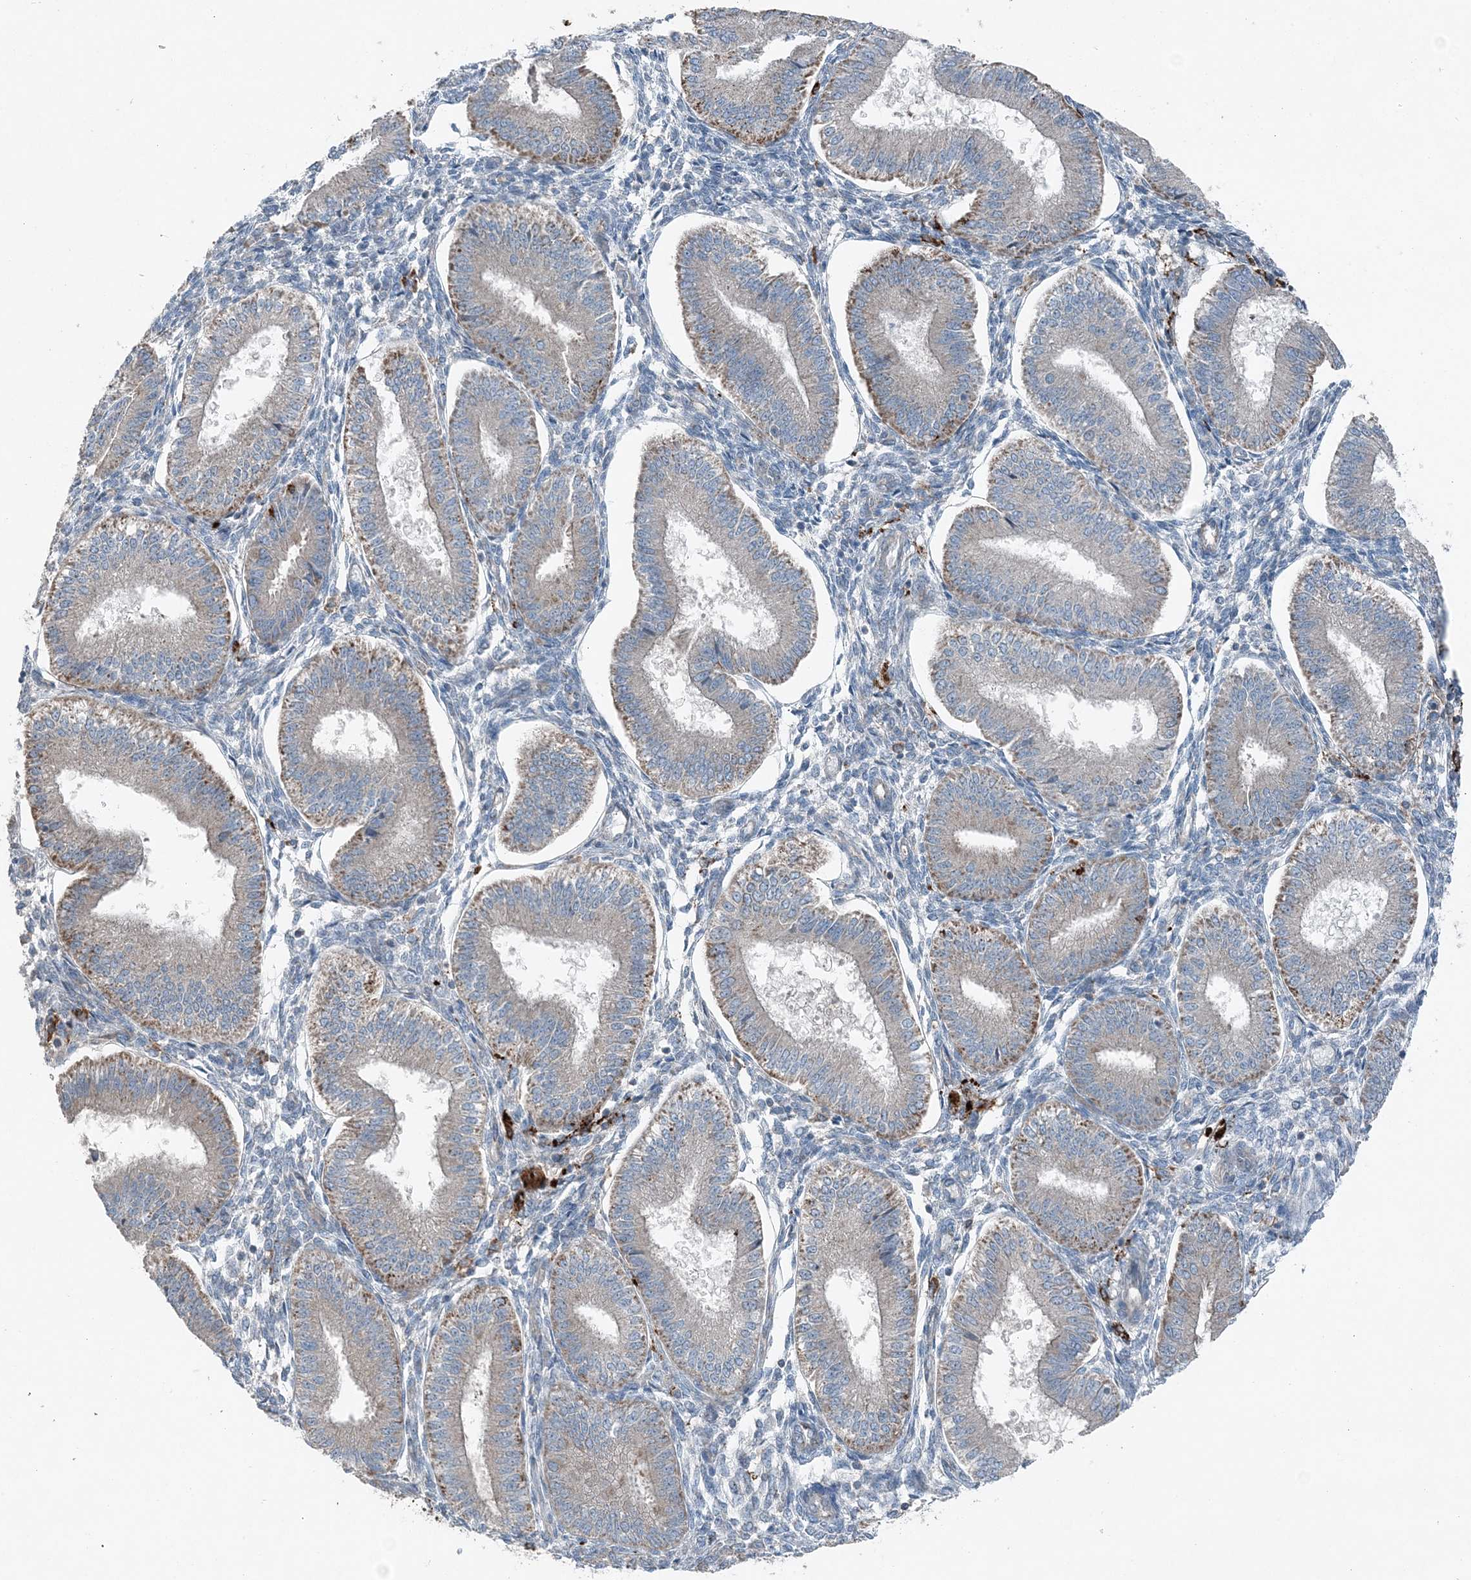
{"staining": {"intensity": "negative", "quantity": "none", "location": "none"}, "tissue": "endometrium", "cell_type": "Cells in endometrial stroma", "image_type": "normal", "snomed": [{"axis": "morphology", "description": "Normal tissue, NOS"}, {"axis": "topography", "description": "Endometrium"}], "caption": "Protein analysis of unremarkable endometrium exhibits no significant expression in cells in endometrial stroma. (Brightfield microscopy of DAB immunohistochemistry (IHC) at high magnification).", "gene": "KY", "patient": {"sex": "female", "age": 39}}